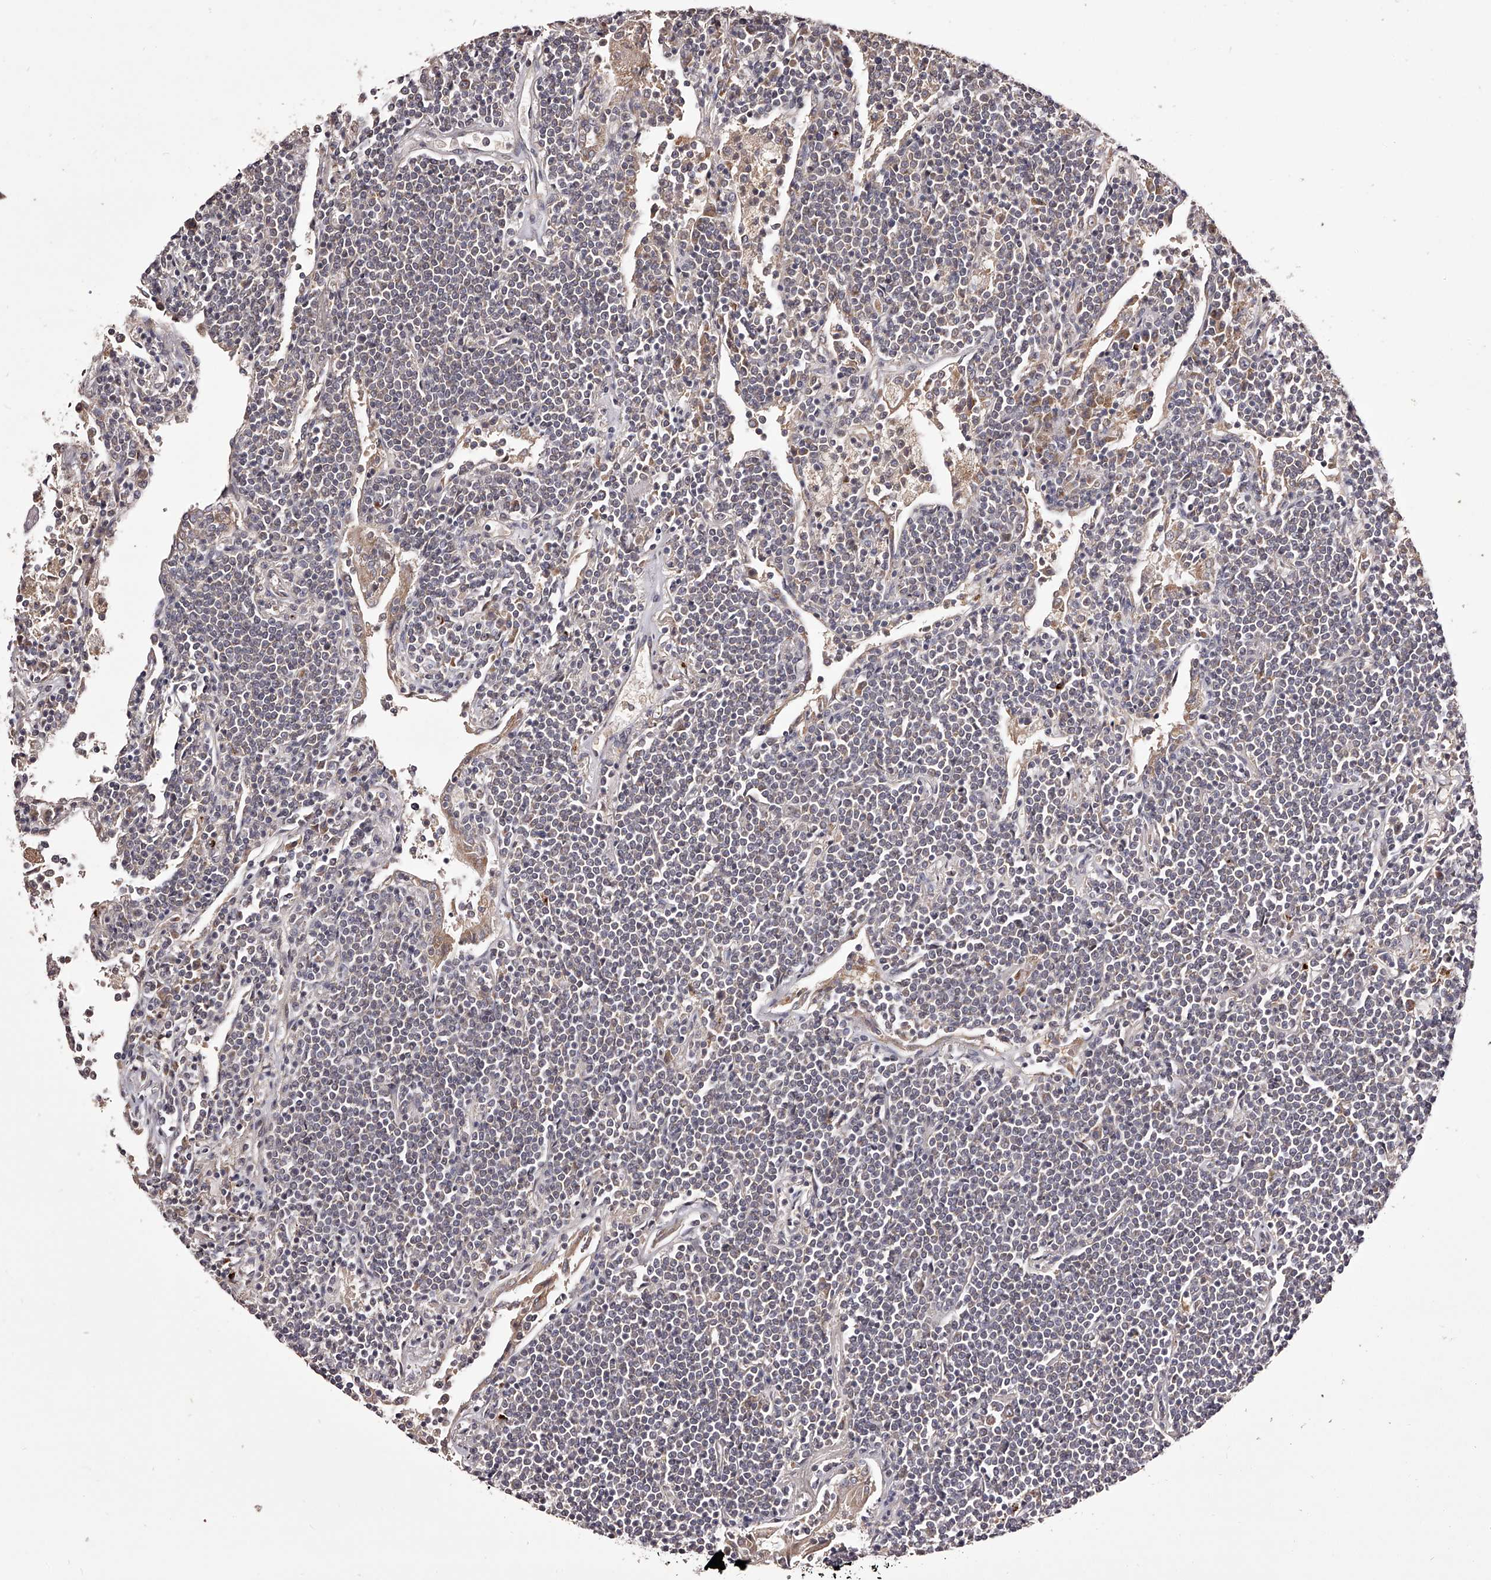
{"staining": {"intensity": "weak", "quantity": "<25%", "location": "nuclear"}, "tissue": "lymphoma", "cell_type": "Tumor cells", "image_type": "cancer", "snomed": [{"axis": "morphology", "description": "Malignant lymphoma, non-Hodgkin's type, Low grade"}, {"axis": "topography", "description": "Lung"}], "caption": "Tumor cells are negative for brown protein staining in low-grade malignant lymphoma, non-Hodgkin's type.", "gene": "ODF2L", "patient": {"sex": "female", "age": 71}}